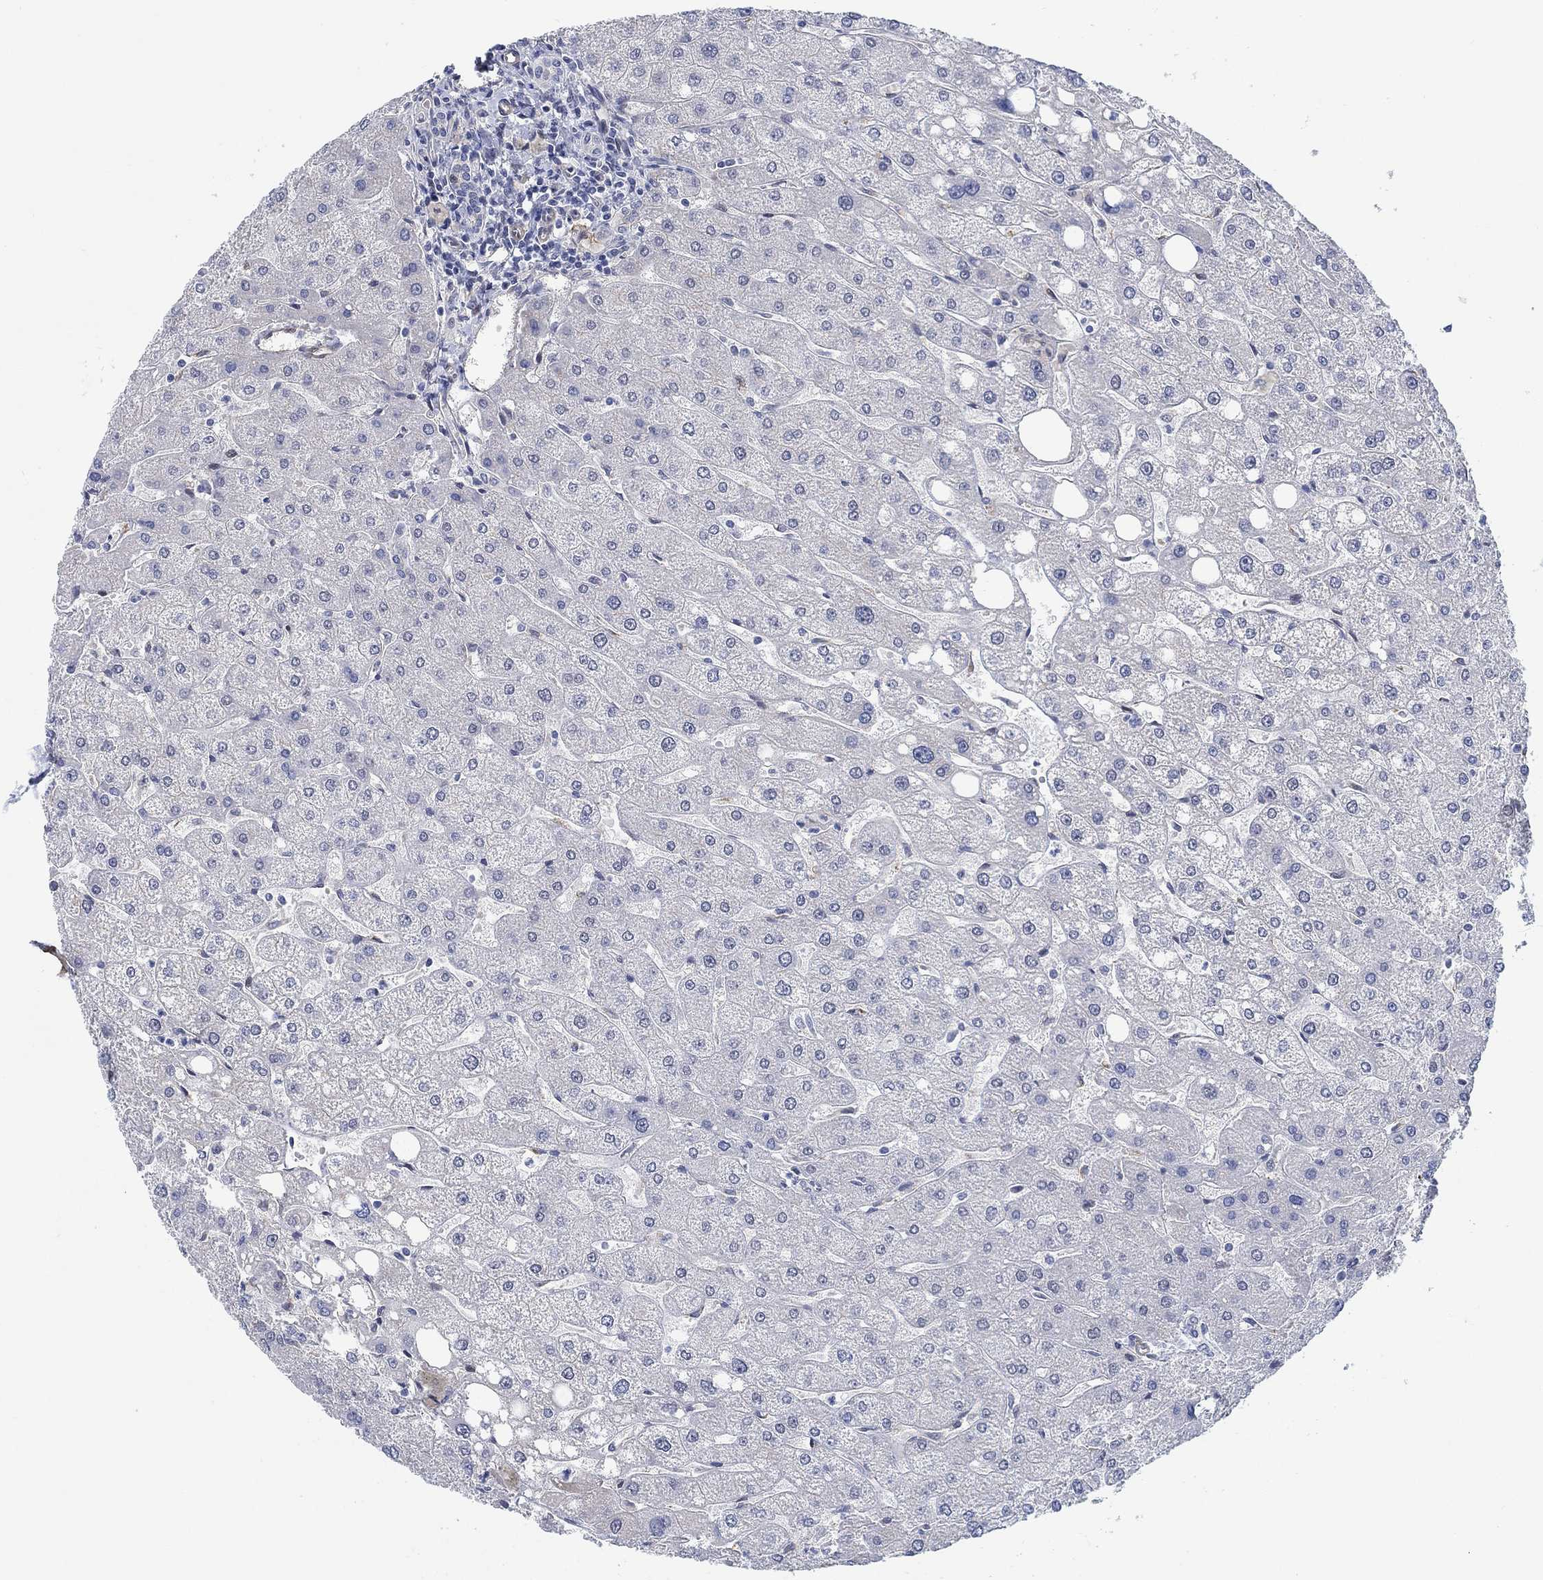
{"staining": {"intensity": "negative", "quantity": "none", "location": "none"}, "tissue": "liver", "cell_type": "Cholangiocytes", "image_type": "normal", "snomed": [{"axis": "morphology", "description": "Normal tissue, NOS"}, {"axis": "topography", "description": "Liver"}], "caption": "High power microscopy micrograph of an IHC micrograph of normal liver, revealing no significant staining in cholangiocytes. (DAB immunohistochemistry visualized using brightfield microscopy, high magnification).", "gene": "KCNH8", "patient": {"sex": "male", "age": 67}}